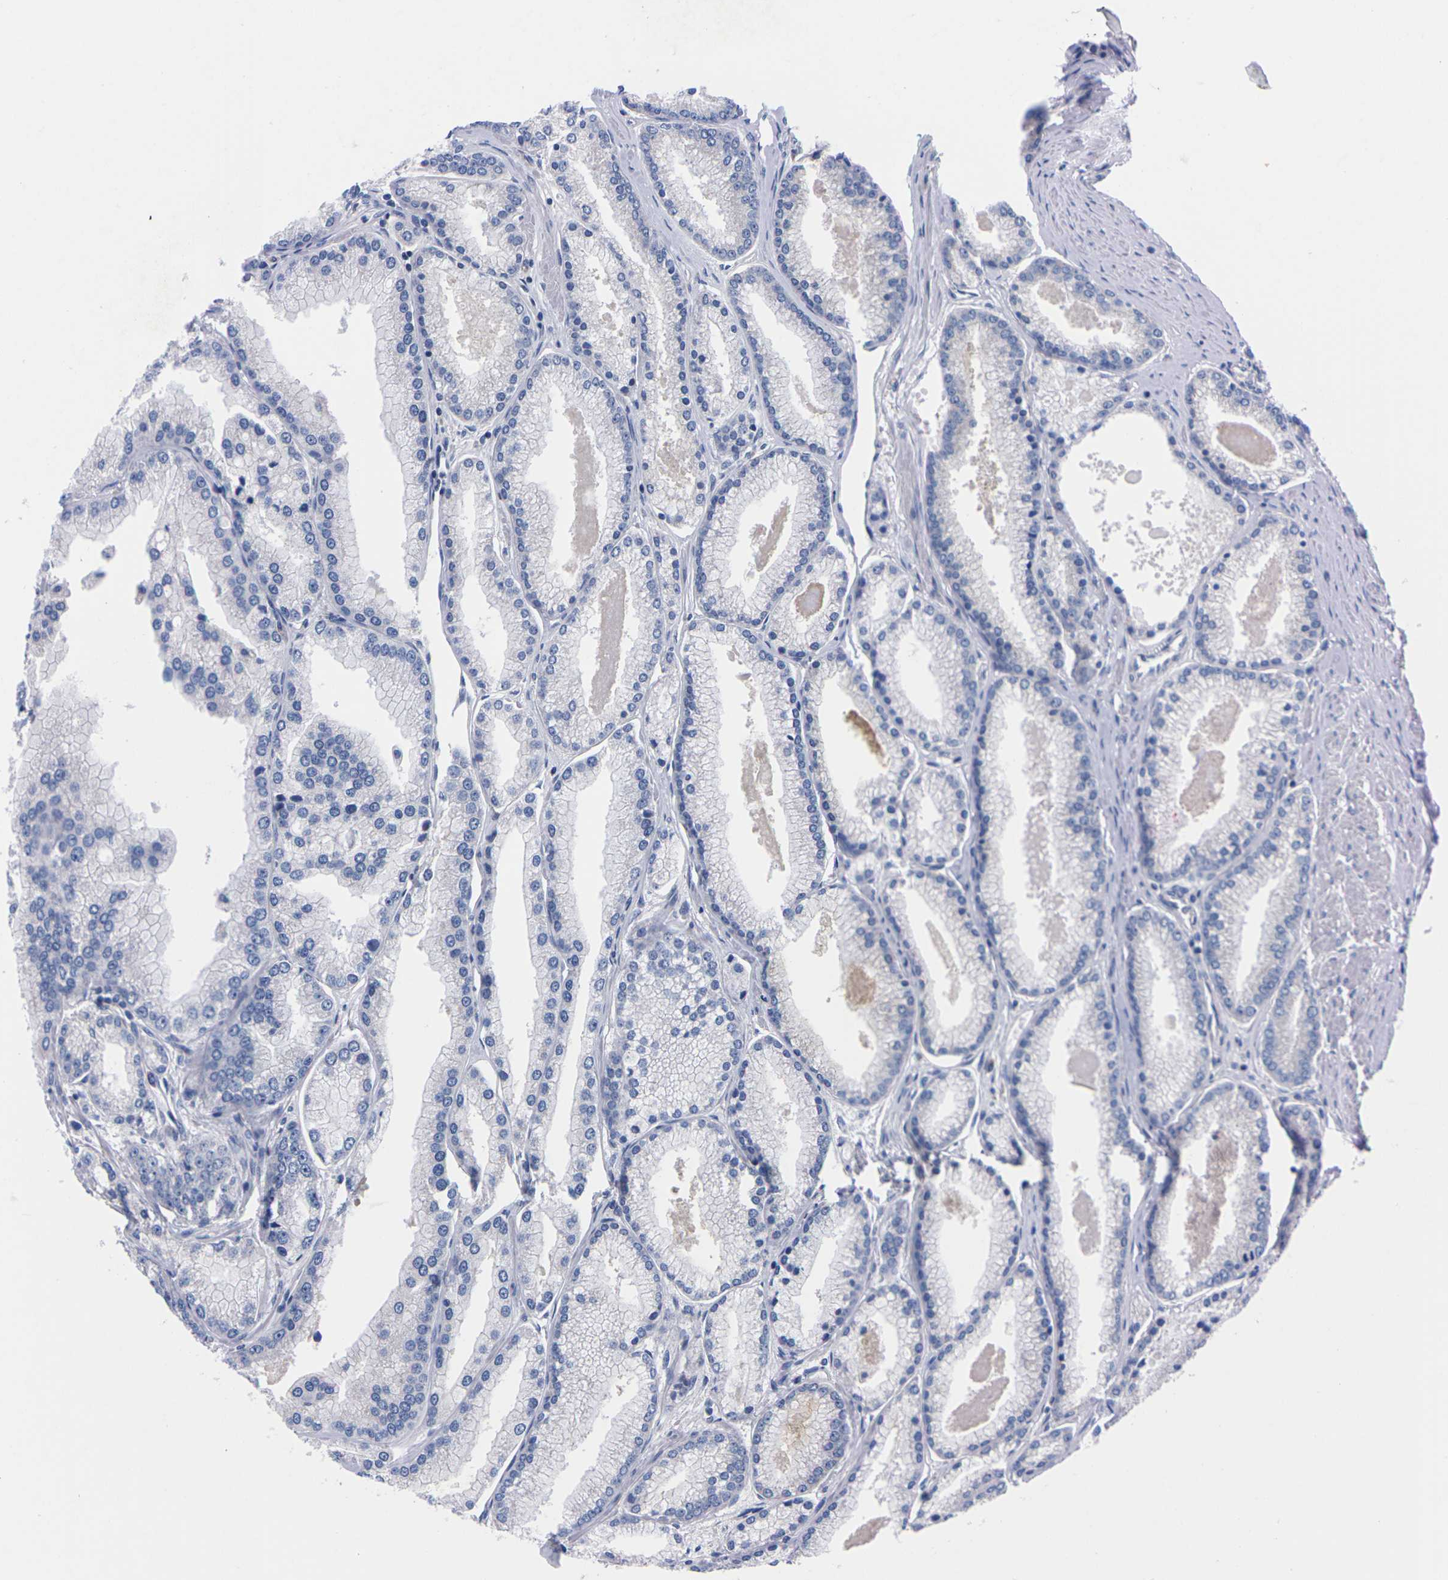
{"staining": {"intensity": "negative", "quantity": "none", "location": "none"}, "tissue": "prostate cancer", "cell_type": "Tumor cells", "image_type": "cancer", "snomed": [{"axis": "morphology", "description": "Adenocarcinoma, High grade"}, {"axis": "topography", "description": "Prostate"}], "caption": "DAB immunohistochemical staining of human prostate cancer (high-grade adenocarcinoma) demonstrates no significant staining in tumor cells.", "gene": "FAM210A", "patient": {"sex": "male", "age": 61}}